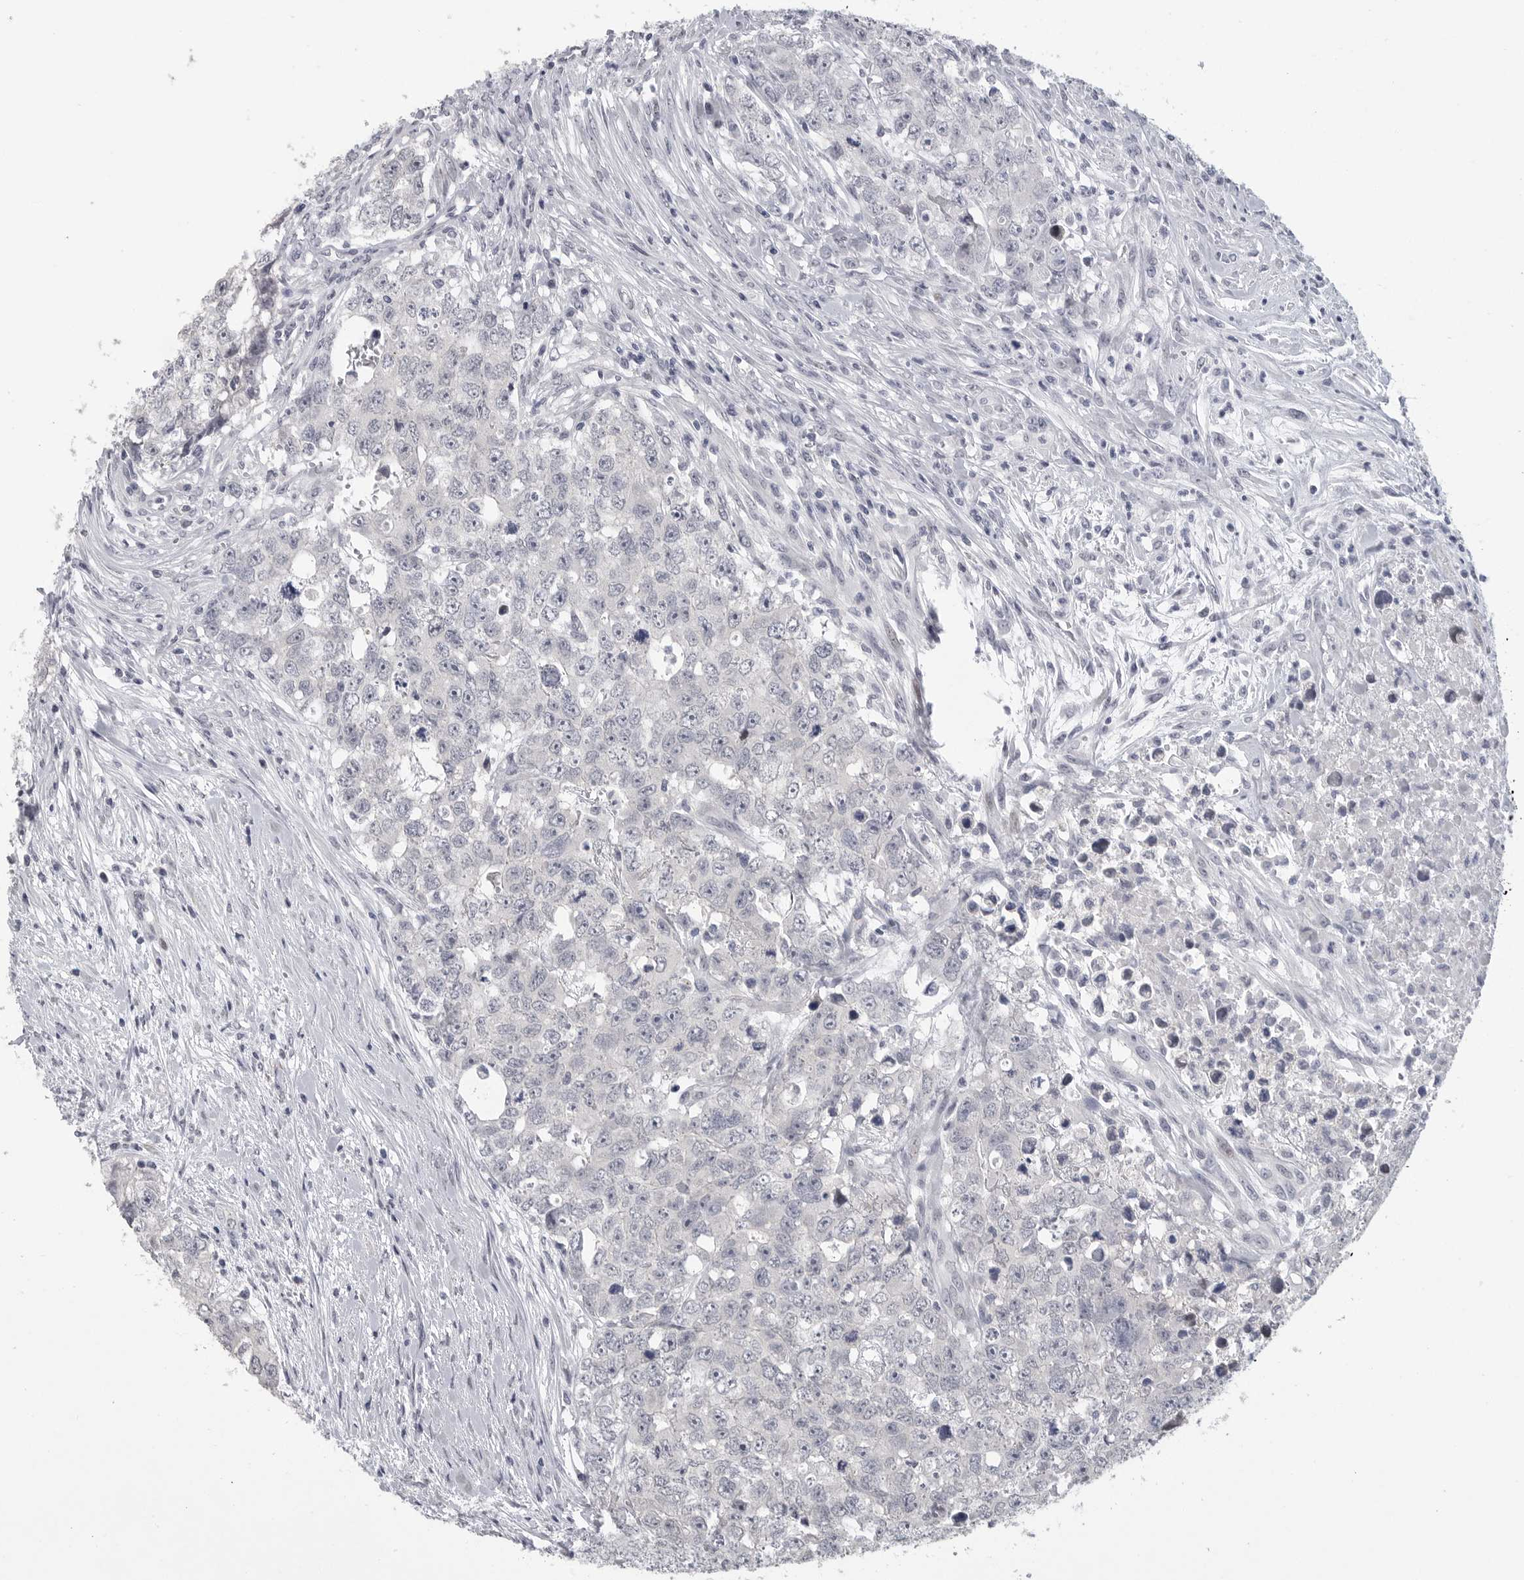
{"staining": {"intensity": "negative", "quantity": "none", "location": "none"}, "tissue": "testis cancer", "cell_type": "Tumor cells", "image_type": "cancer", "snomed": [{"axis": "morphology", "description": "Carcinoma, Embryonal, NOS"}, {"axis": "topography", "description": "Testis"}], "caption": "This micrograph is of embryonal carcinoma (testis) stained with immunohistochemistry to label a protein in brown with the nuclei are counter-stained blue. There is no expression in tumor cells. (DAB IHC, high magnification).", "gene": "TNR", "patient": {"sex": "male", "age": 28}}